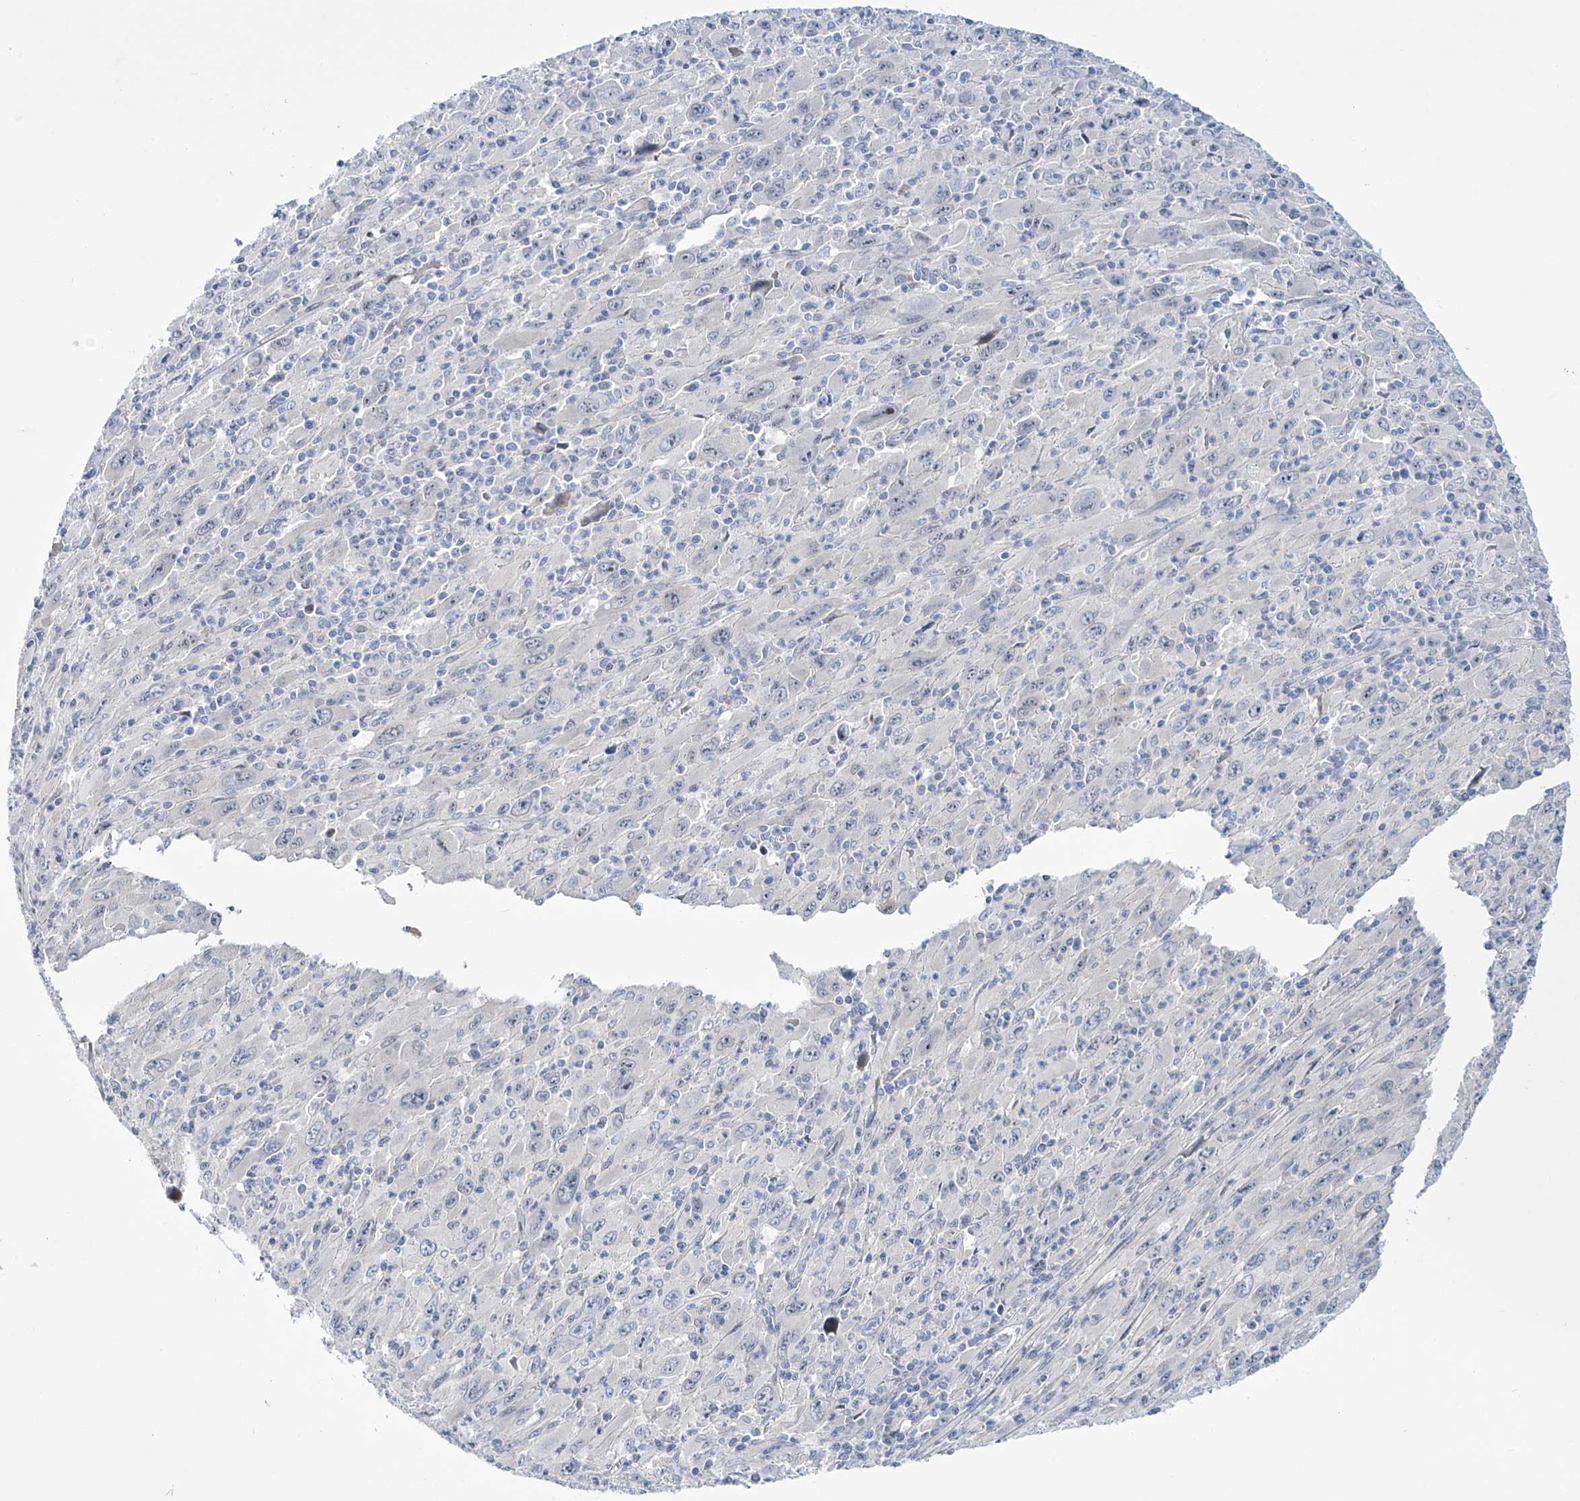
{"staining": {"intensity": "negative", "quantity": "none", "location": "none"}, "tissue": "melanoma", "cell_type": "Tumor cells", "image_type": "cancer", "snomed": [{"axis": "morphology", "description": "Malignant melanoma, Metastatic site"}, {"axis": "topography", "description": "Skin"}], "caption": "Tumor cells show no significant staining in malignant melanoma (metastatic site).", "gene": "TRIM60", "patient": {"sex": "female", "age": 56}}